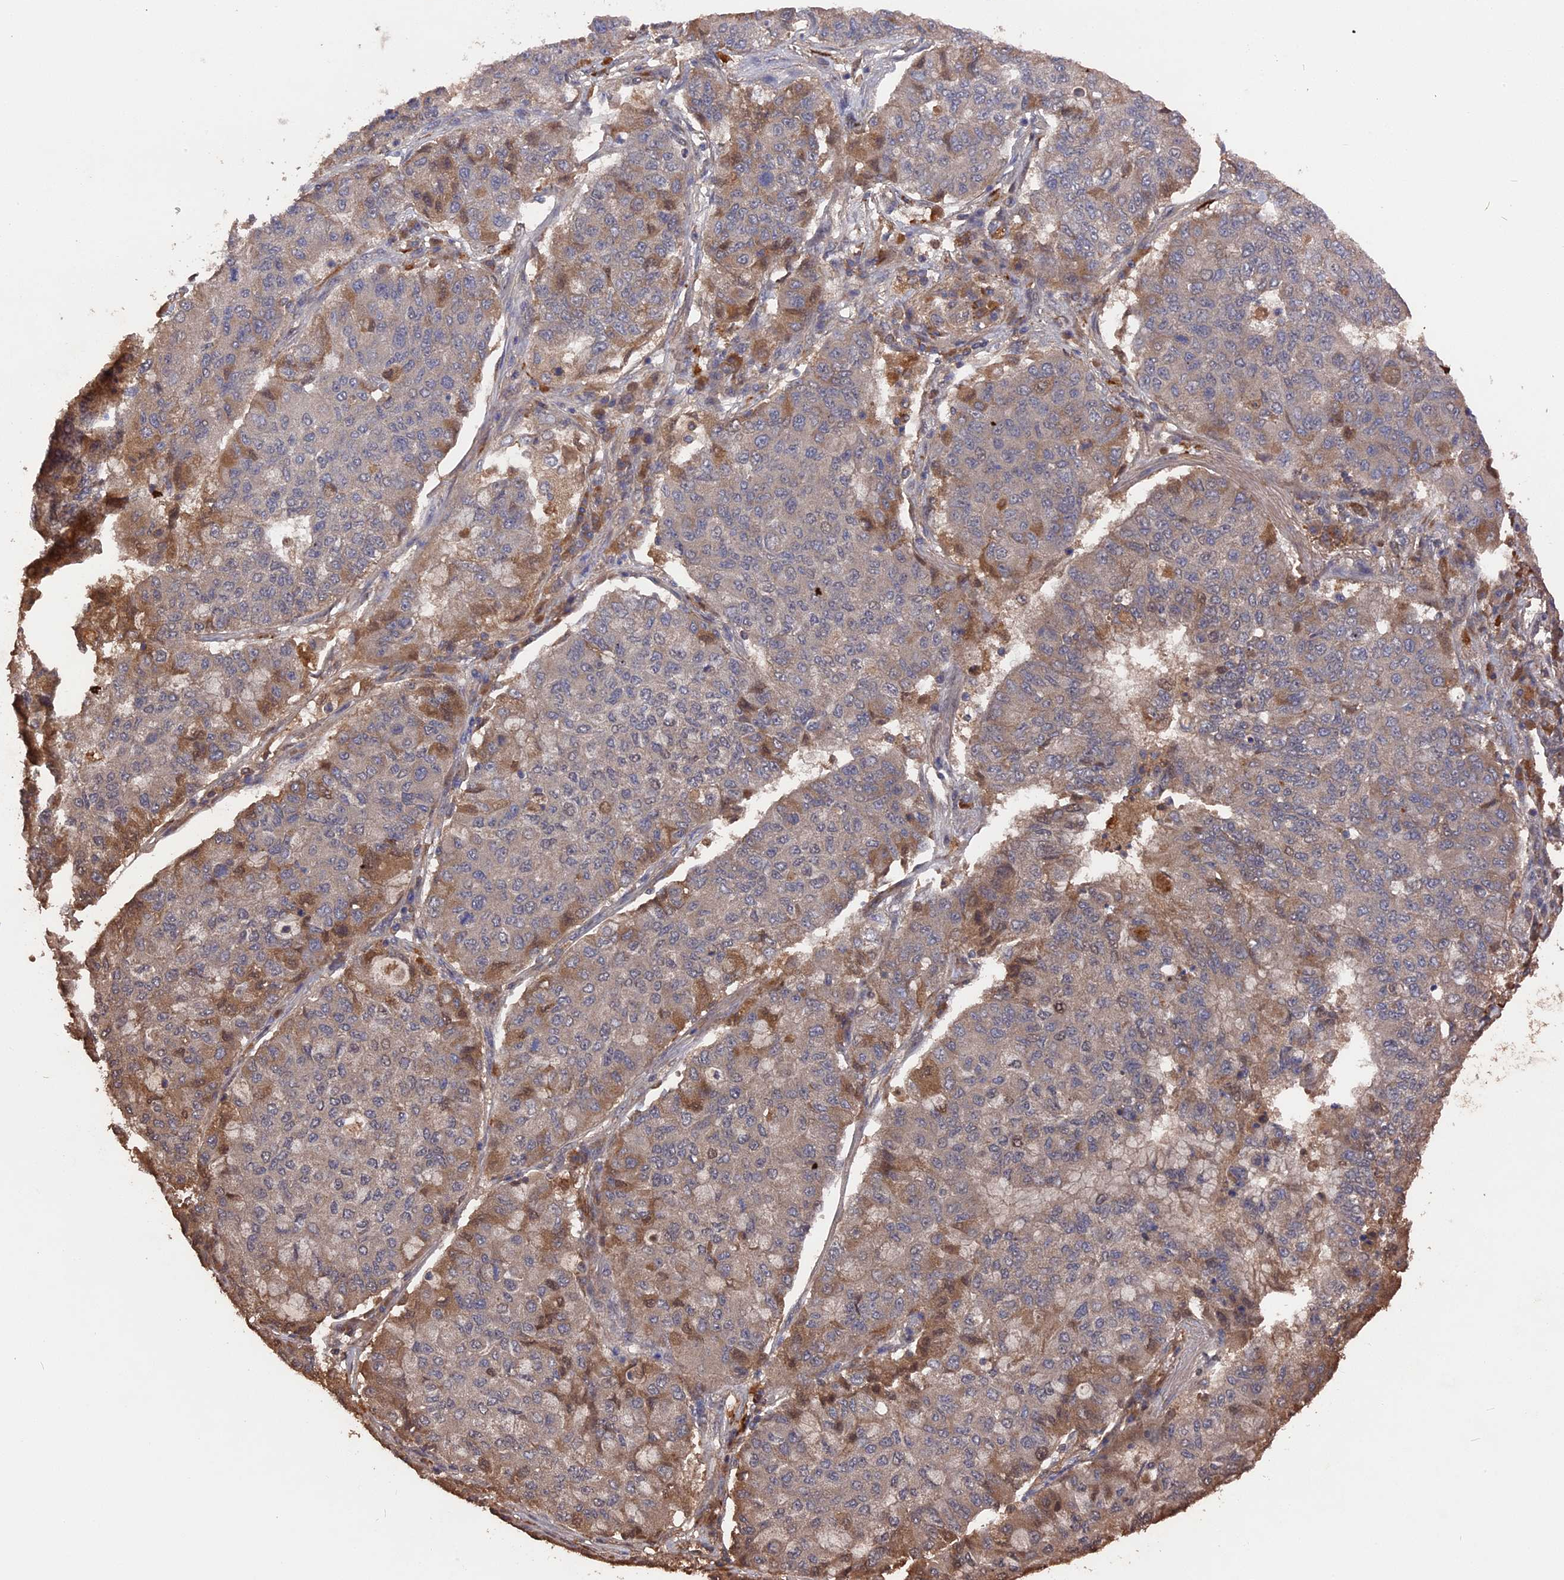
{"staining": {"intensity": "moderate", "quantity": "<25%", "location": "cytoplasmic/membranous"}, "tissue": "lung cancer", "cell_type": "Tumor cells", "image_type": "cancer", "snomed": [{"axis": "morphology", "description": "Squamous cell carcinoma, NOS"}, {"axis": "topography", "description": "Lung"}], "caption": "Protein staining reveals moderate cytoplasmic/membranous staining in approximately <25% of tumor cells in lung squamous cell carcinoma.", "gene": "TELO2", "patient": {"sex": "male", "age": 74}}